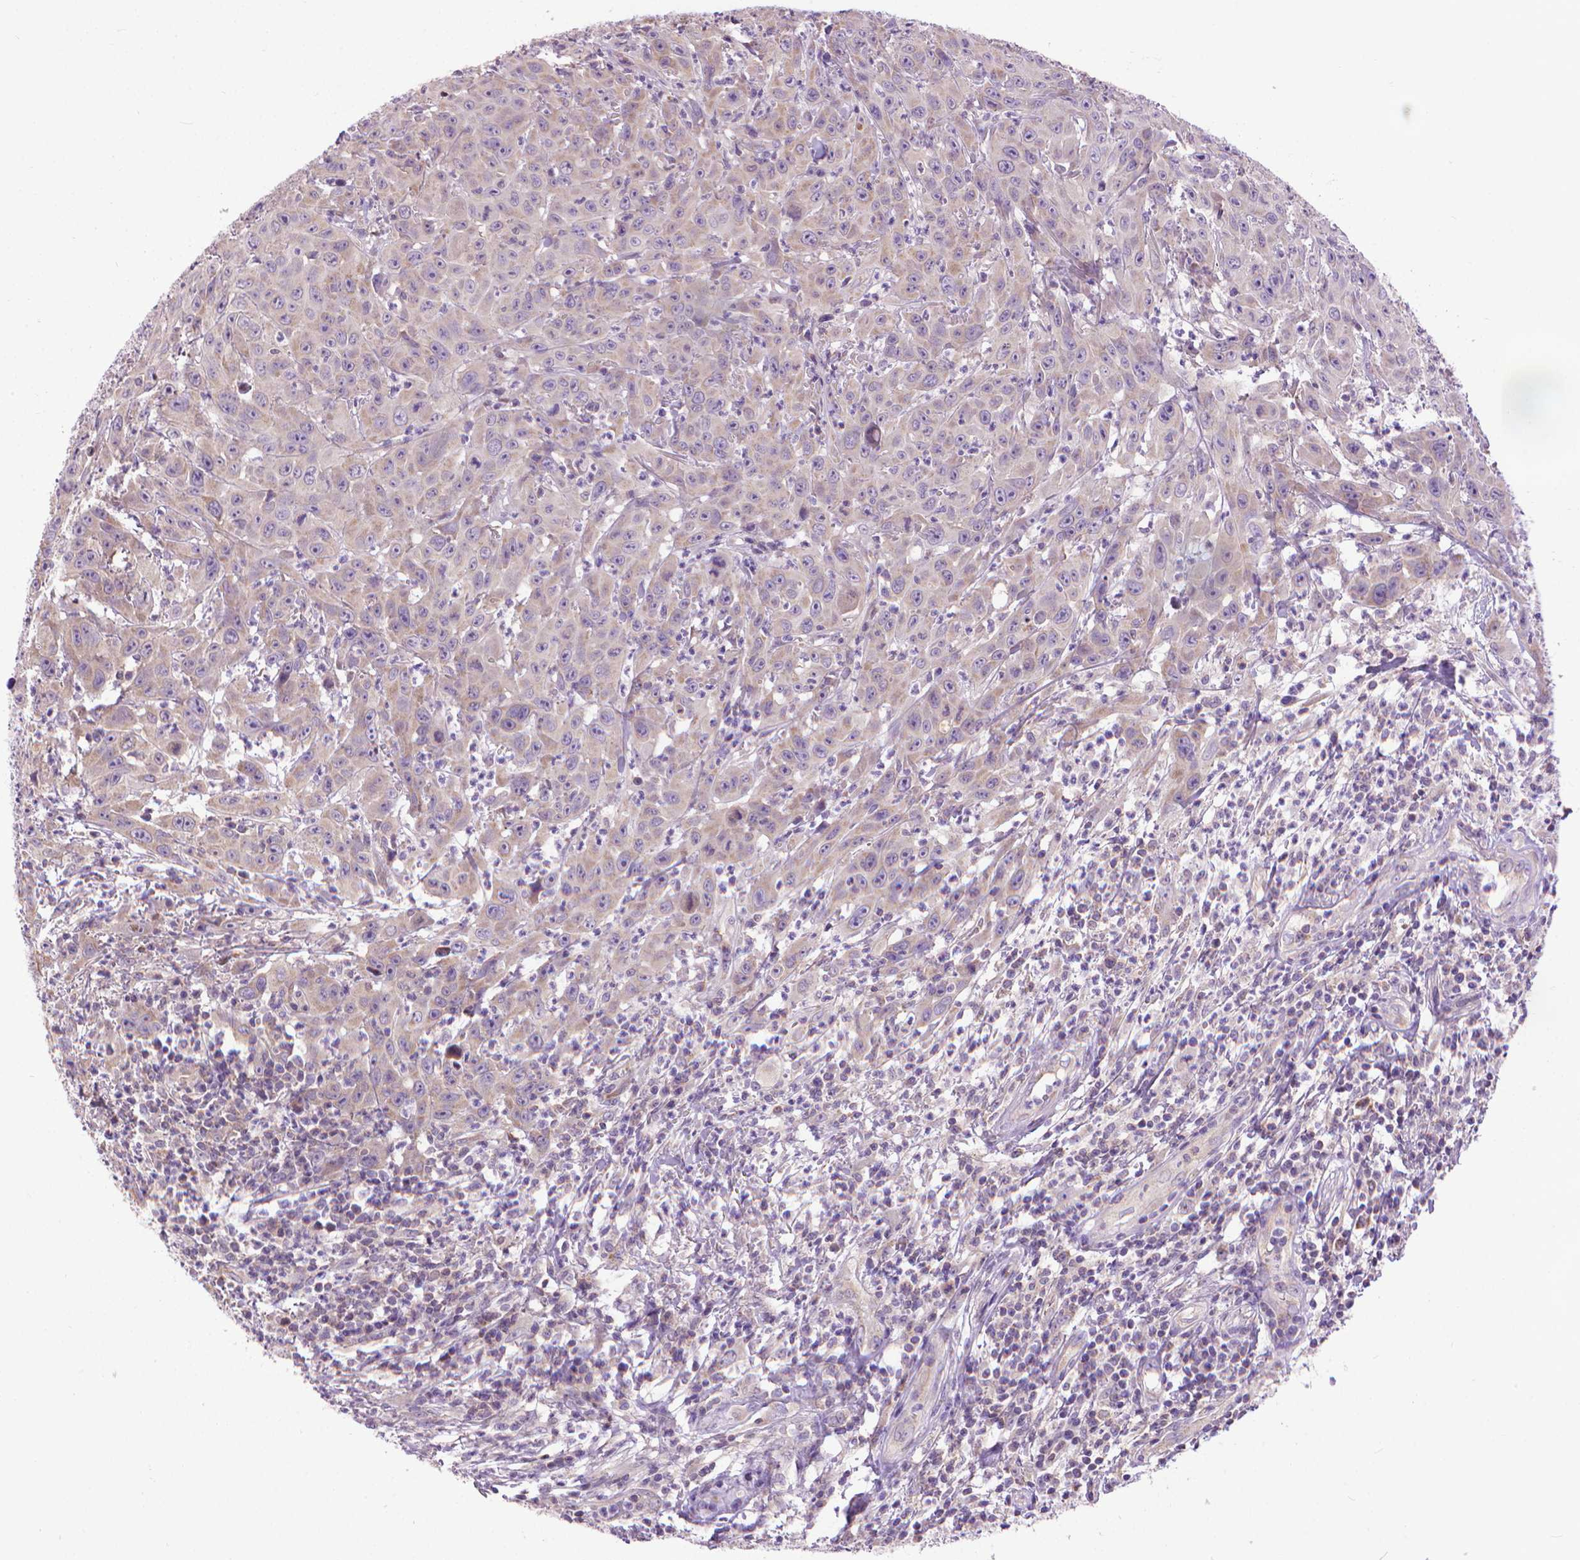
{"staining": {"intensity": "weak", "quantity": "<25%", "location": "cytoplasmic/membranous"}, "tissue": "head and neck cancer", "cell_type": "Tumor cells", "image_type": "cancer", "snomed": [{"axis": "morphology", "description": "Squamous cell carcinoma, NOS"}, {"axis": "topography", "description": "Skin"}, {"axis": "topography", "description": "Head-Neck"}], "caption": "Protein analysis of head and neck cancer (squamous cell carcinoma) displays no significant staining in tumor cells.", "gene": "SYN1", "patient": {"sex": "male", "age": 80}}